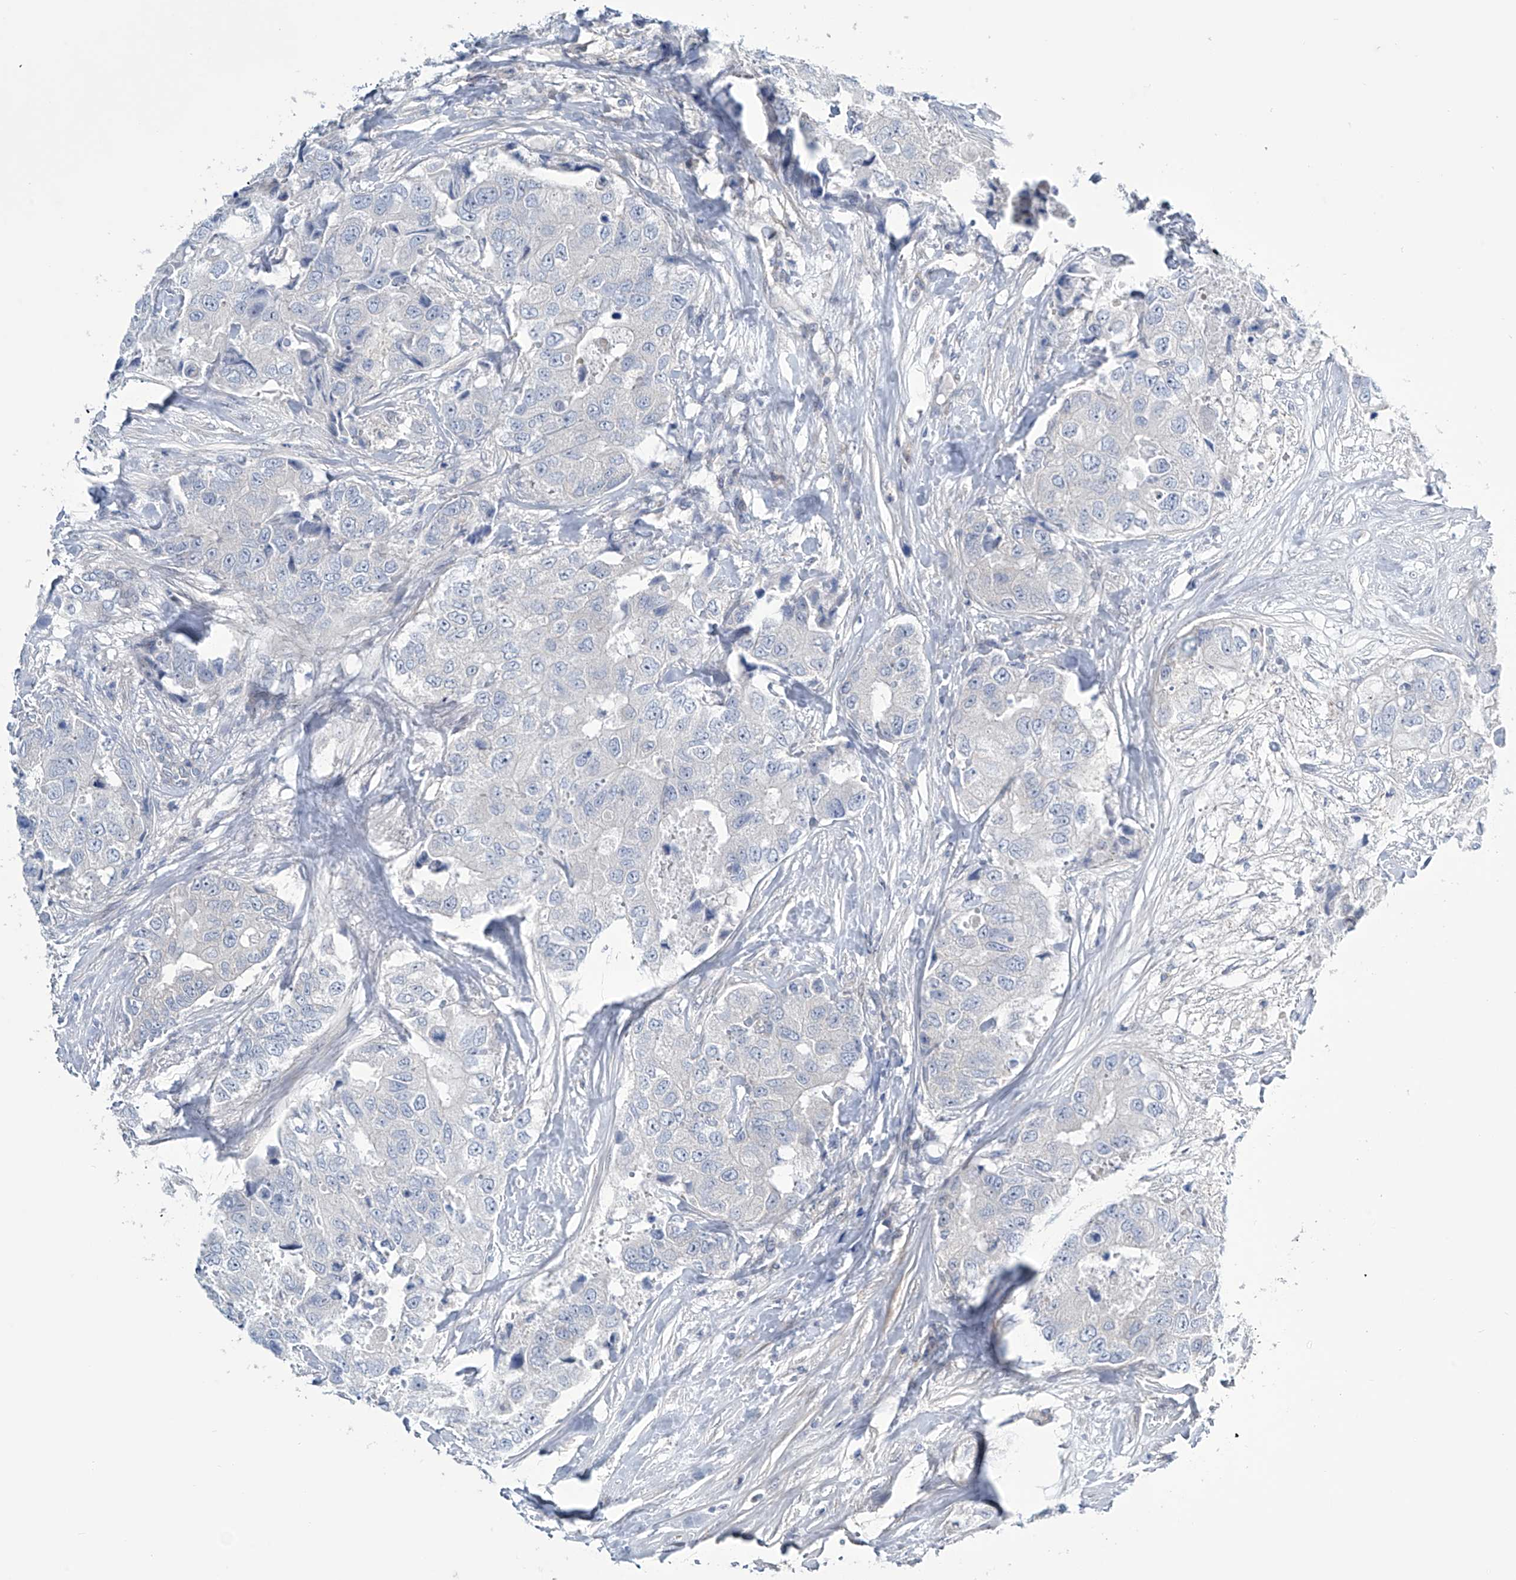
{"staining": {"intensity": "negative", "quantity": "none", "location": "none"}, "tissue": "breast cancer", "cell_type": "Tumor cells", "image_type": "cancer", "snomed": [{"axis": "morphology", "description": "Duct carcinoma"}, {"axis": "topography", "description": "Breast"}], "caption": "Tumor cells are negative for protein expression in human intraductal carcinoma (breast). Brightfield microscopy of immunohistochemistry (IHC) stained with DAB (3,3'-diaminobenzidine) (brown) and hematoxylin (blue), captured at high magnification.", "gene": "TRIM60", "patient": {"sex": "female", "age": 62}}